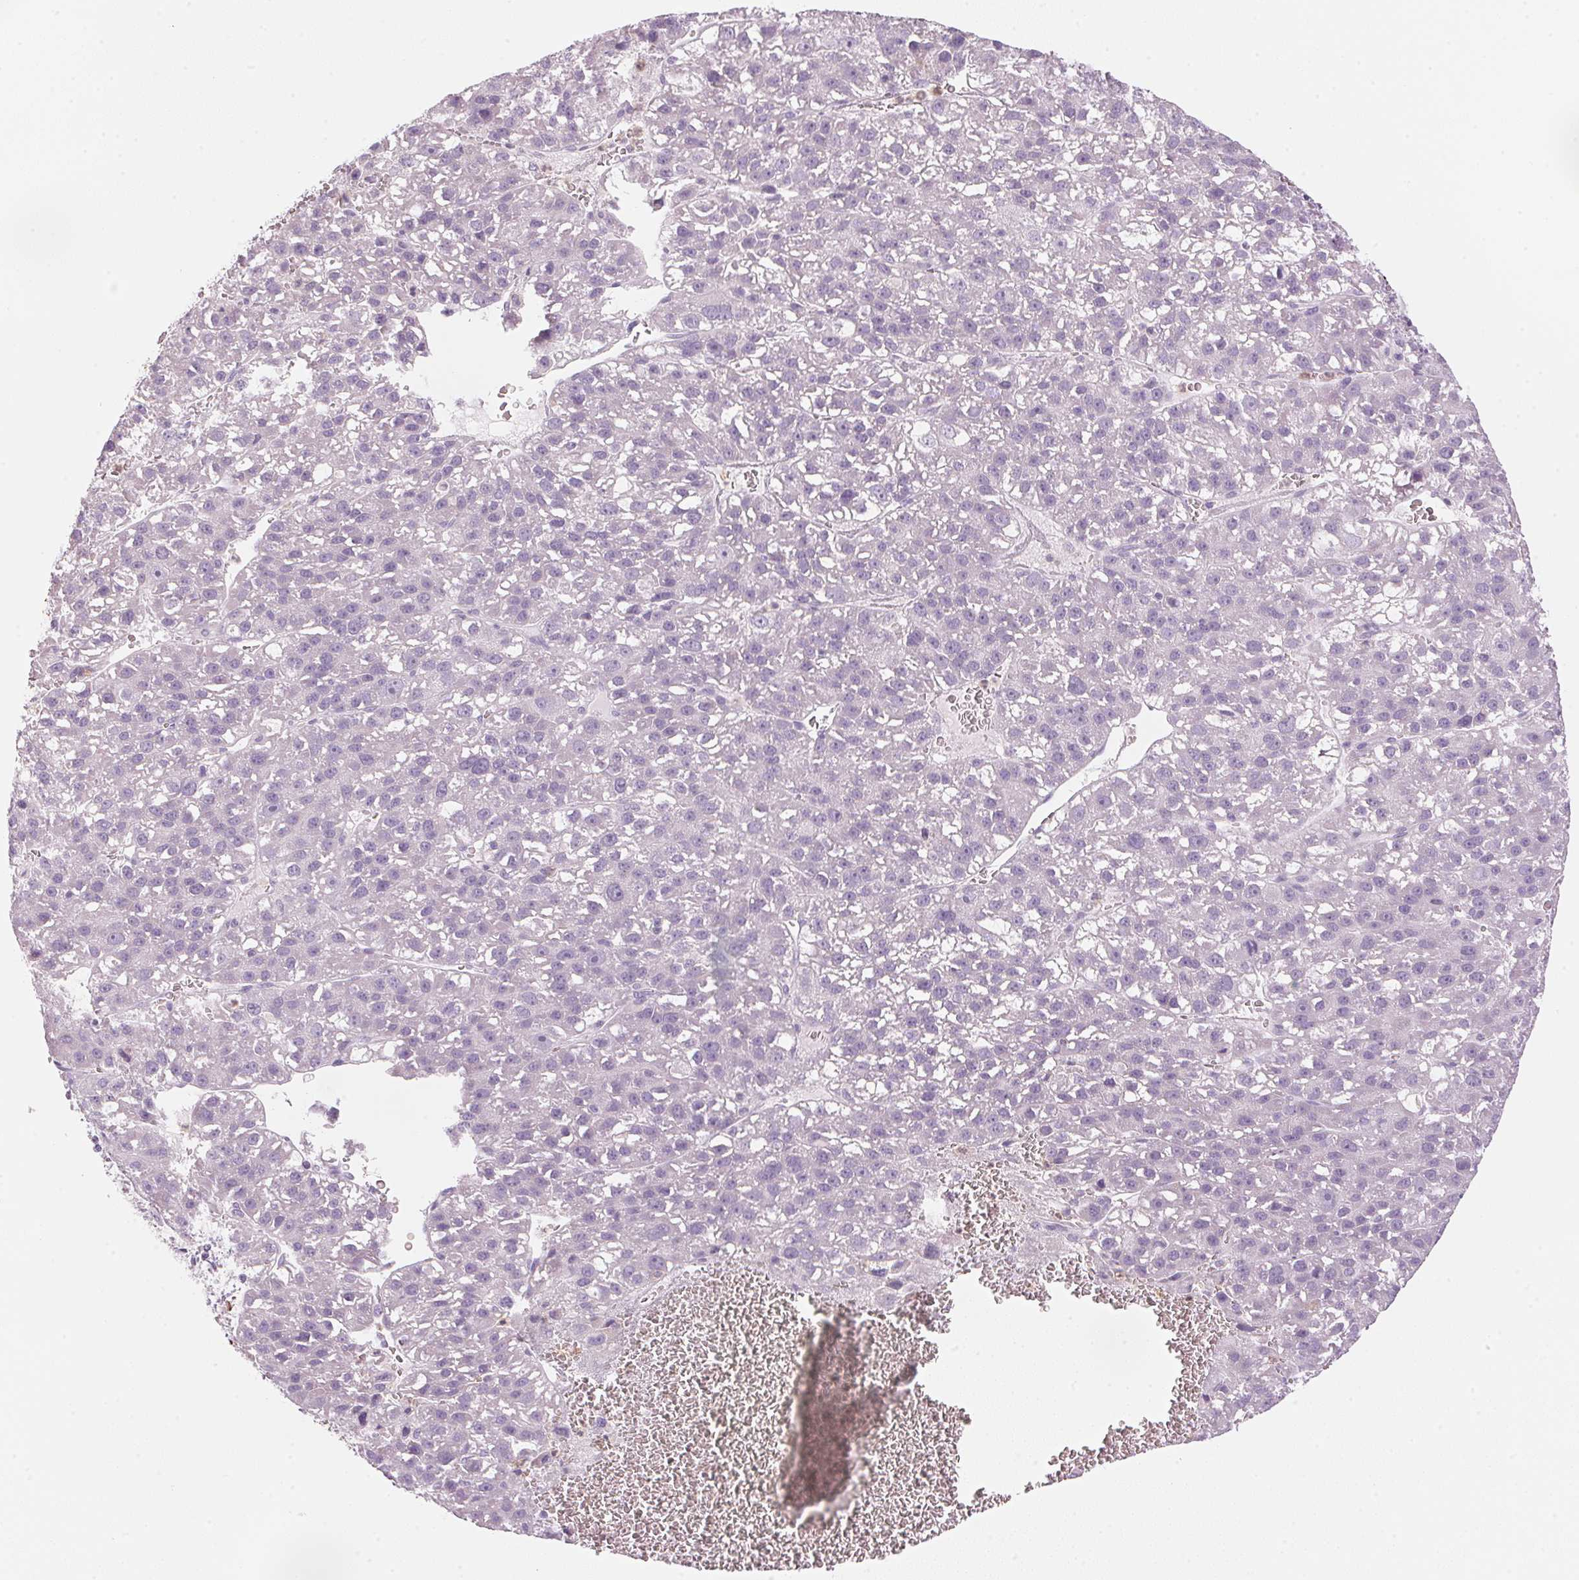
{"staining": {"intensity": "negative", "quantity": "none", "location": "none"}, "tissue": "liver cancer", "cell_type": "Tumor cells", "image_type": "cancer", "snomed": [{"axis": "morphology", "description": "Carcinoma, Hepatocellular, NOS"}, {"axis": "topography", "description": "Liver"}], "caption": "Tumor cells are negative for protein expression in human hepatocellular carcinoma (liver).", "gene": "ECPAS", "patient": {"sex": "female", "age": 70}}